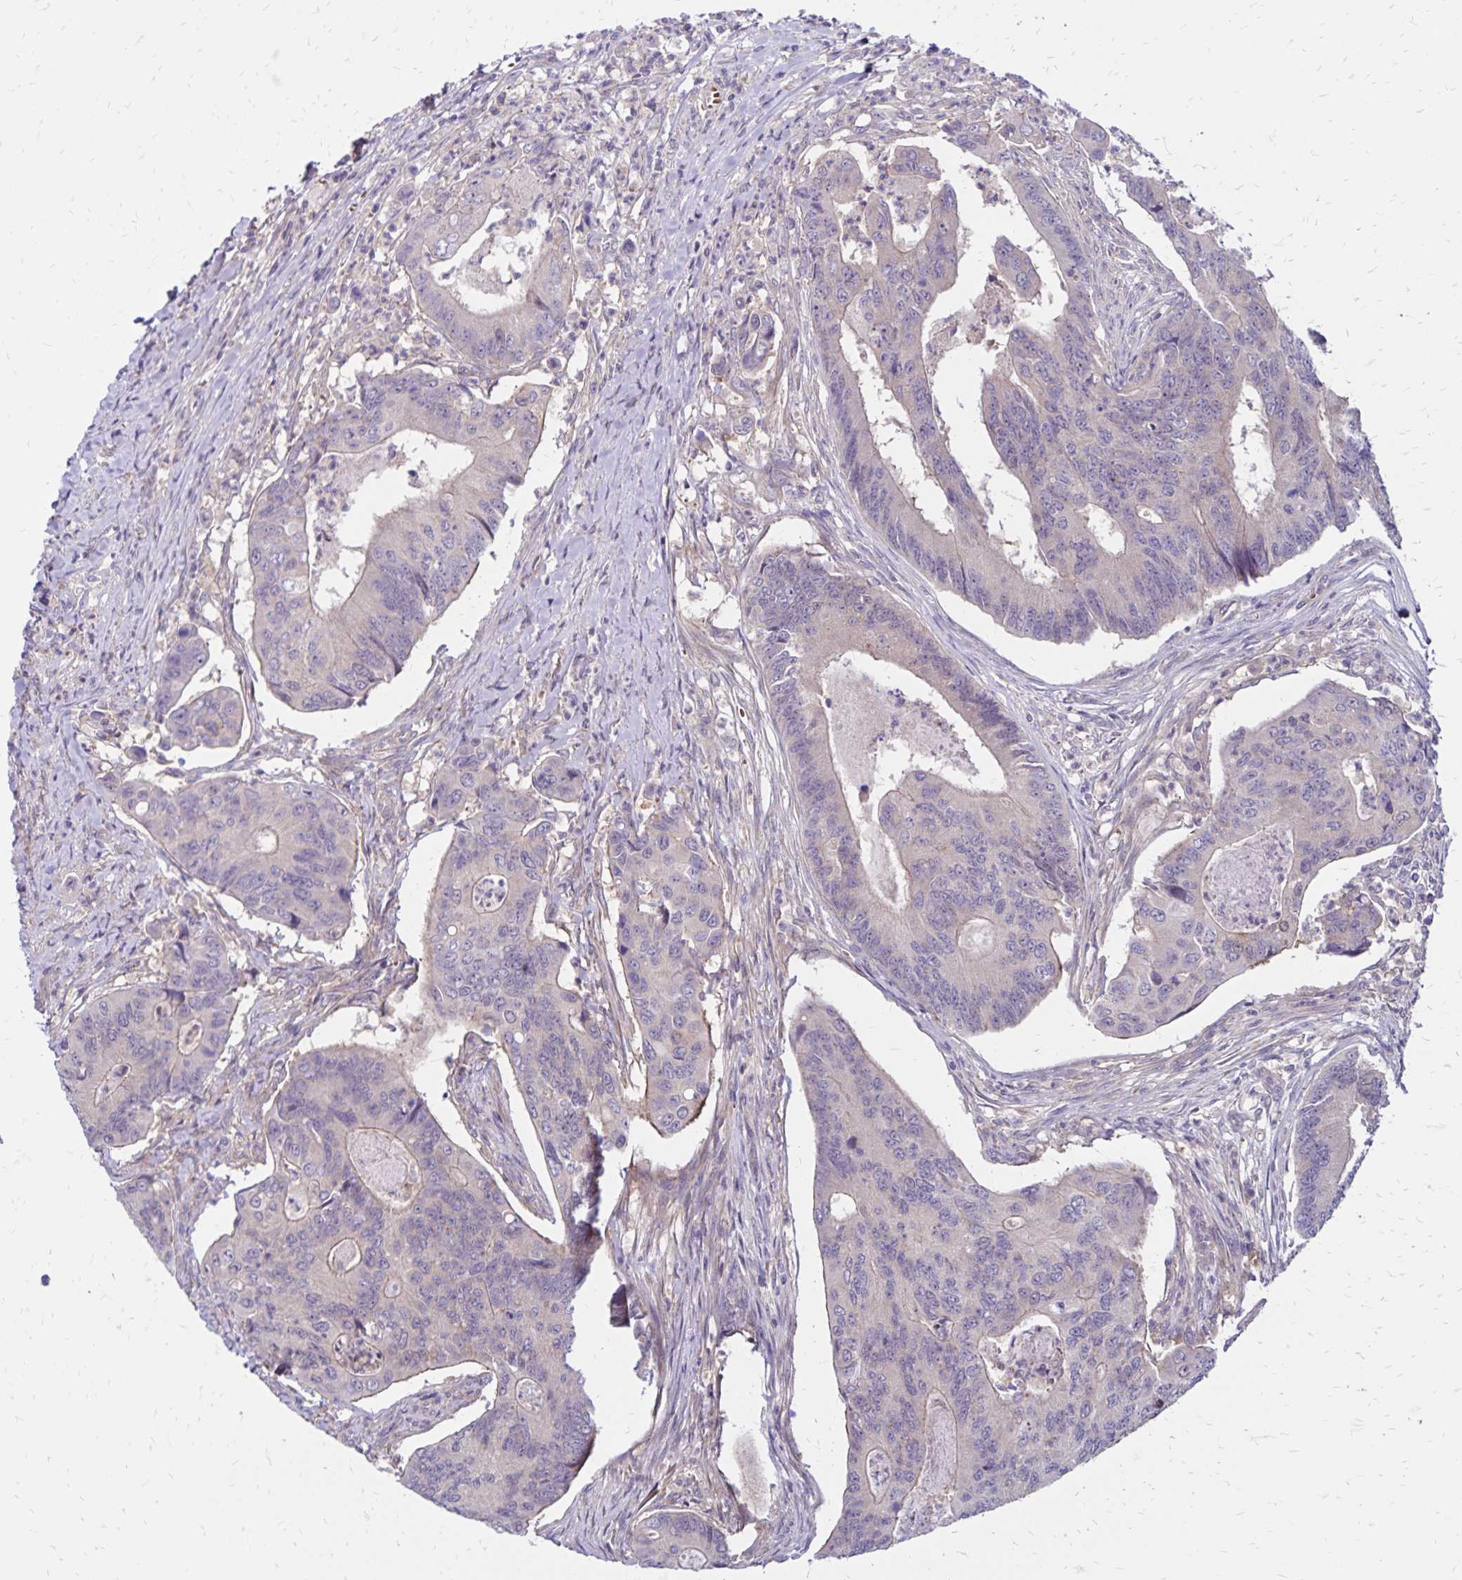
{"staining": {"intensity": "weak", "quantity": "<25%", "location": "cytoplasmic/membranous"}, "tissue": "colorectal cancer", "cell_type": "Tumor cells", "image_type": "cancer", "snomed": [{"axis": "morphology", "description": "Adenocarcinoma, NOS"}, {"axis": "topography", "description": "Colon"}], "caption": "Immunohistochemistry photomicrograph of colorectal cancer stained for a protein (brown), which shows no positivity in tumor cells.", "gene": "FSD1", "patient": {"sex": "female", "age": 67}}